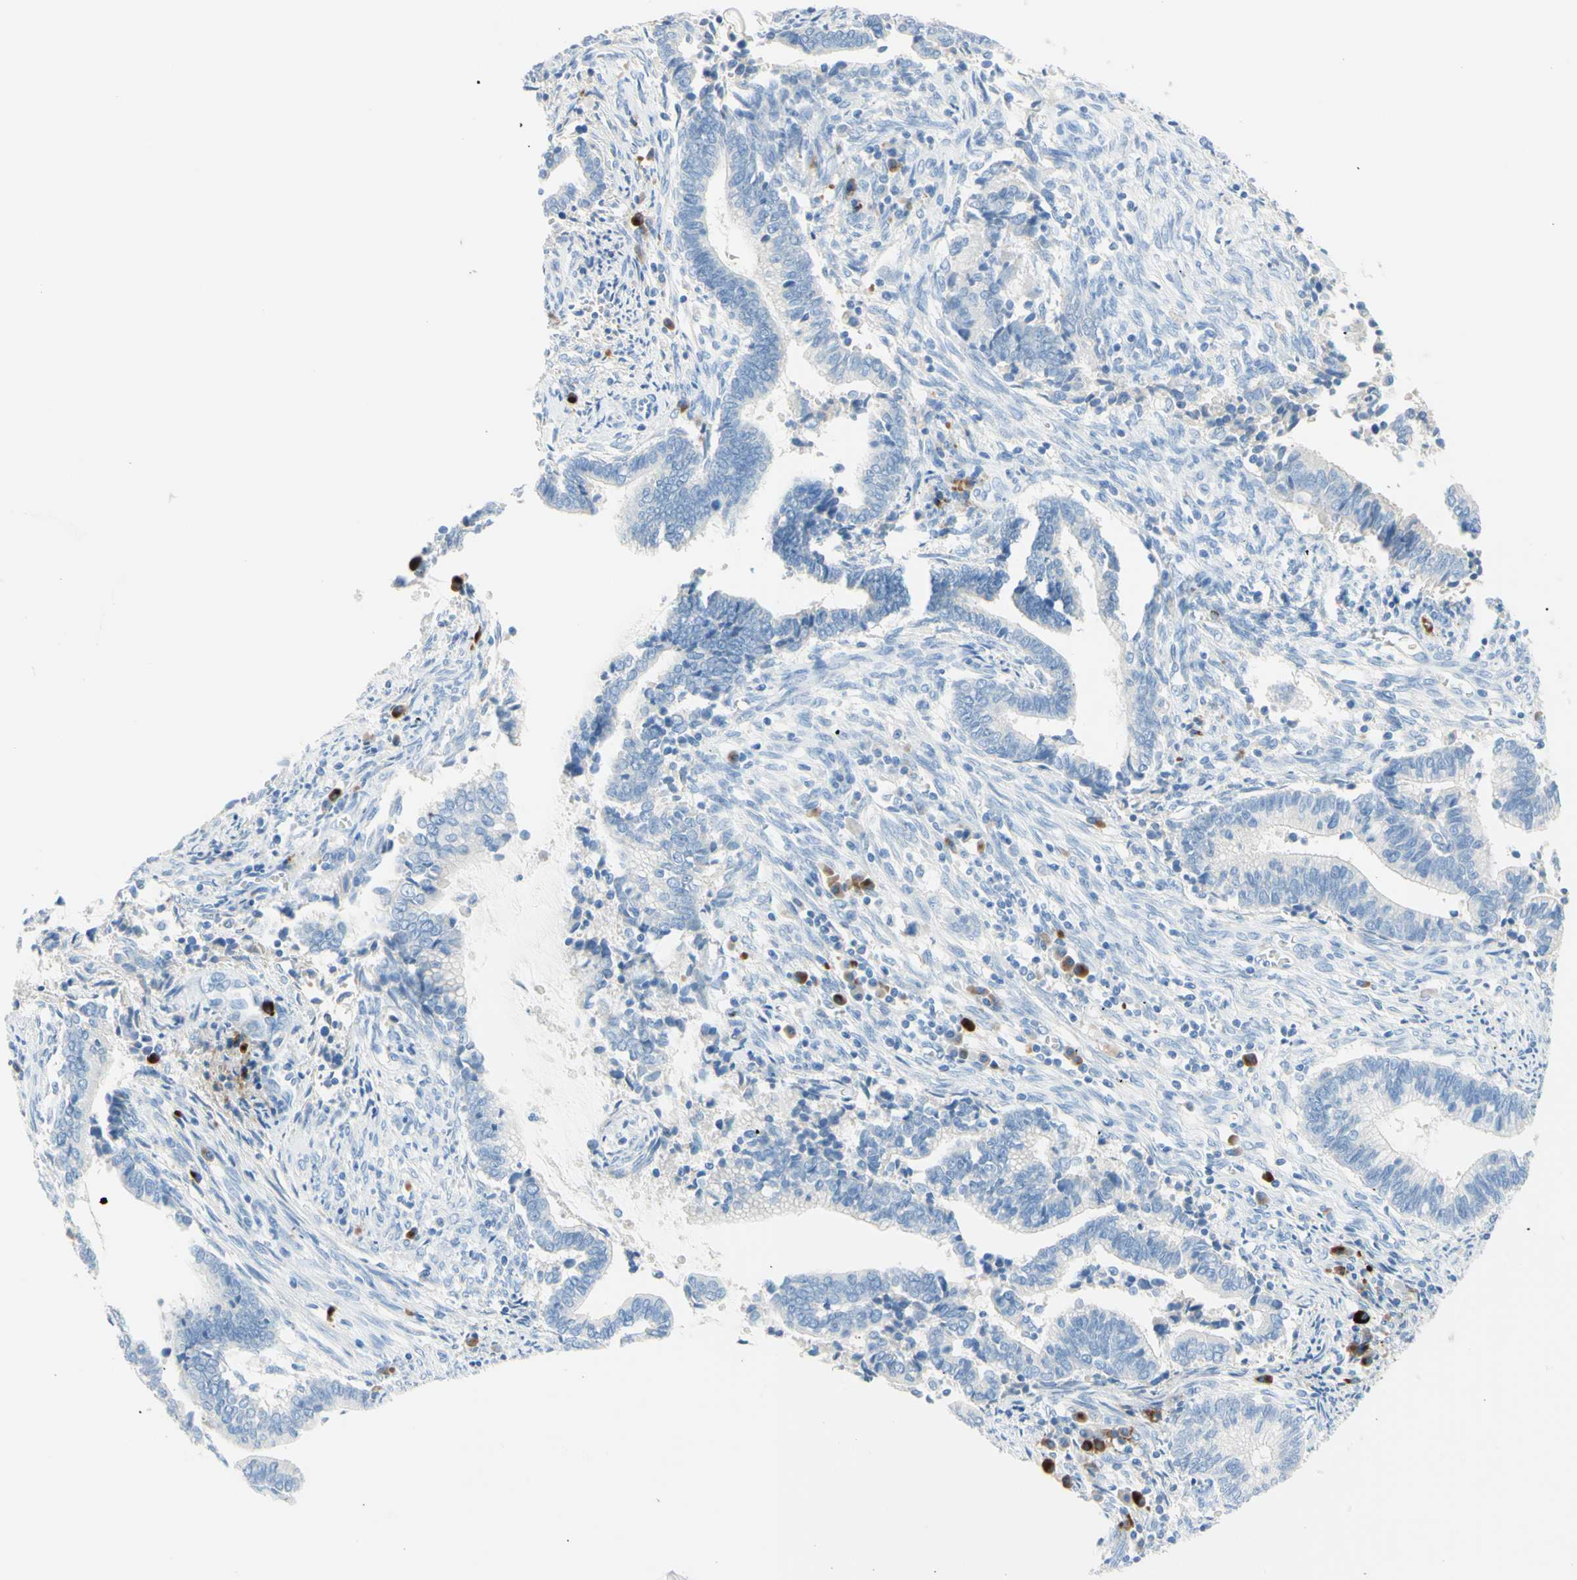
{"staining": {"intensity": "negative", "quantity": "none", "location": "none"}, "tissue": "cervical cancer", "cell_type": "Tumor cells", "image_type": "cancer", "snomed": [{"axis": "morphology", "description": "Adenocarcinoma, NOS"}, {"axis": "topography", "description": "Cervix"}], "caption": "DAB (3,3'-diaminobenzidine) immunohistochemical staining of cervical cancer exhibits no significant positivity in tumor cells.", "gene": "IL6ST", "patient": {"sex": "female", "age": 44}}